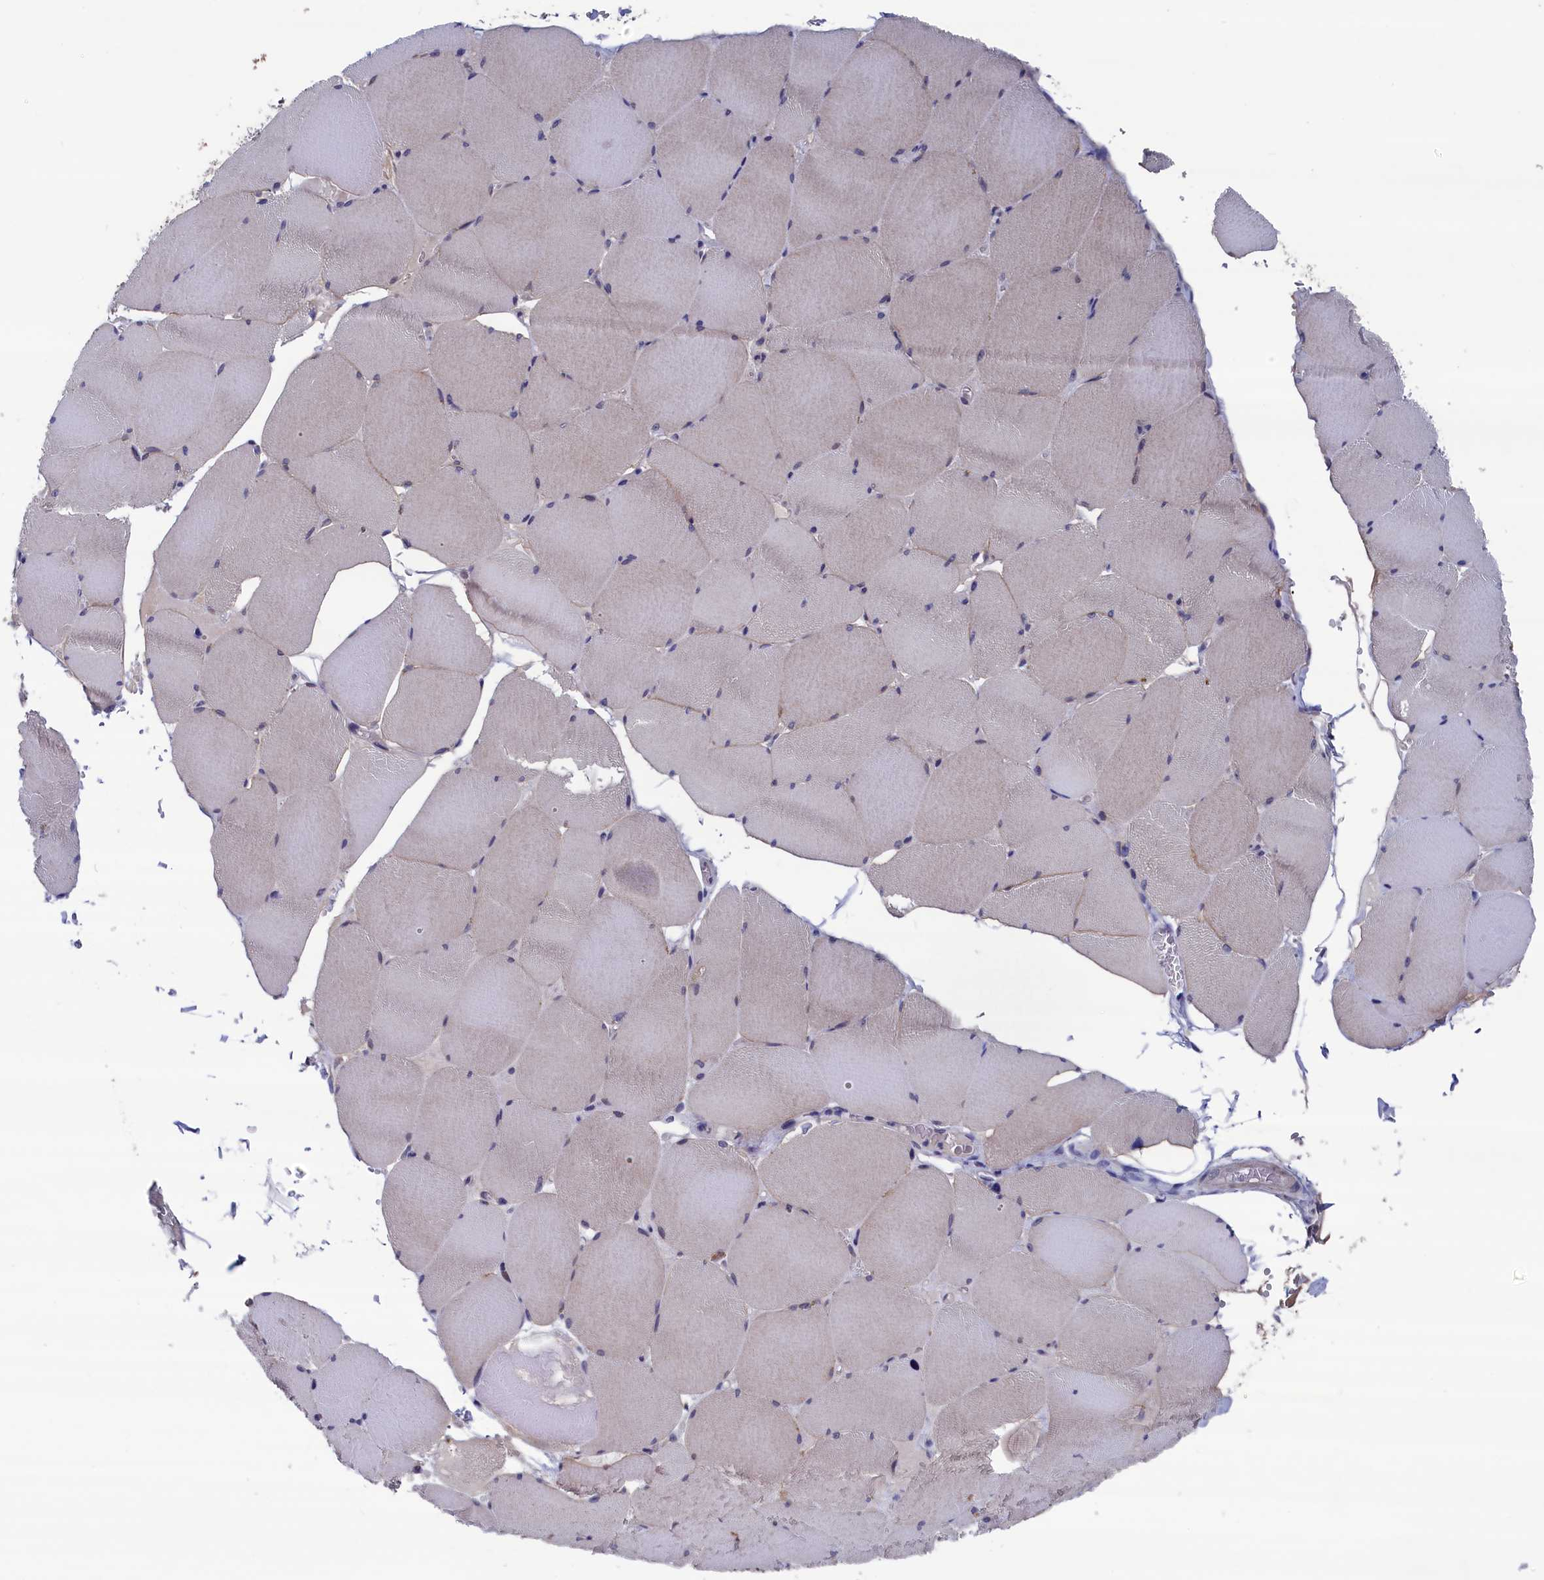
{"staining": {"intensity": "weak", "quantity": "25%-75%", "location": "cytoplasmic/membranous"}, "tissue": "skeletal muscle", "cell_type": "Myocytes", "image_type": "normal", "snomed": [{"axis": "morphology", "description": "Normal tissue, NOS"}, {"axis": "topography", "description": "Skeletal muscle"}, {"axis": "topography", "description": "Head-Neck"}], "caption": "Skeletal muscle stained with DAB IHC shows low levels of weak cytoplasmic/membranous positivity in approximately 25%-75% of myocytes.", "gene": "SPATA13", "patient": {"sex": "male", "age": 66}}